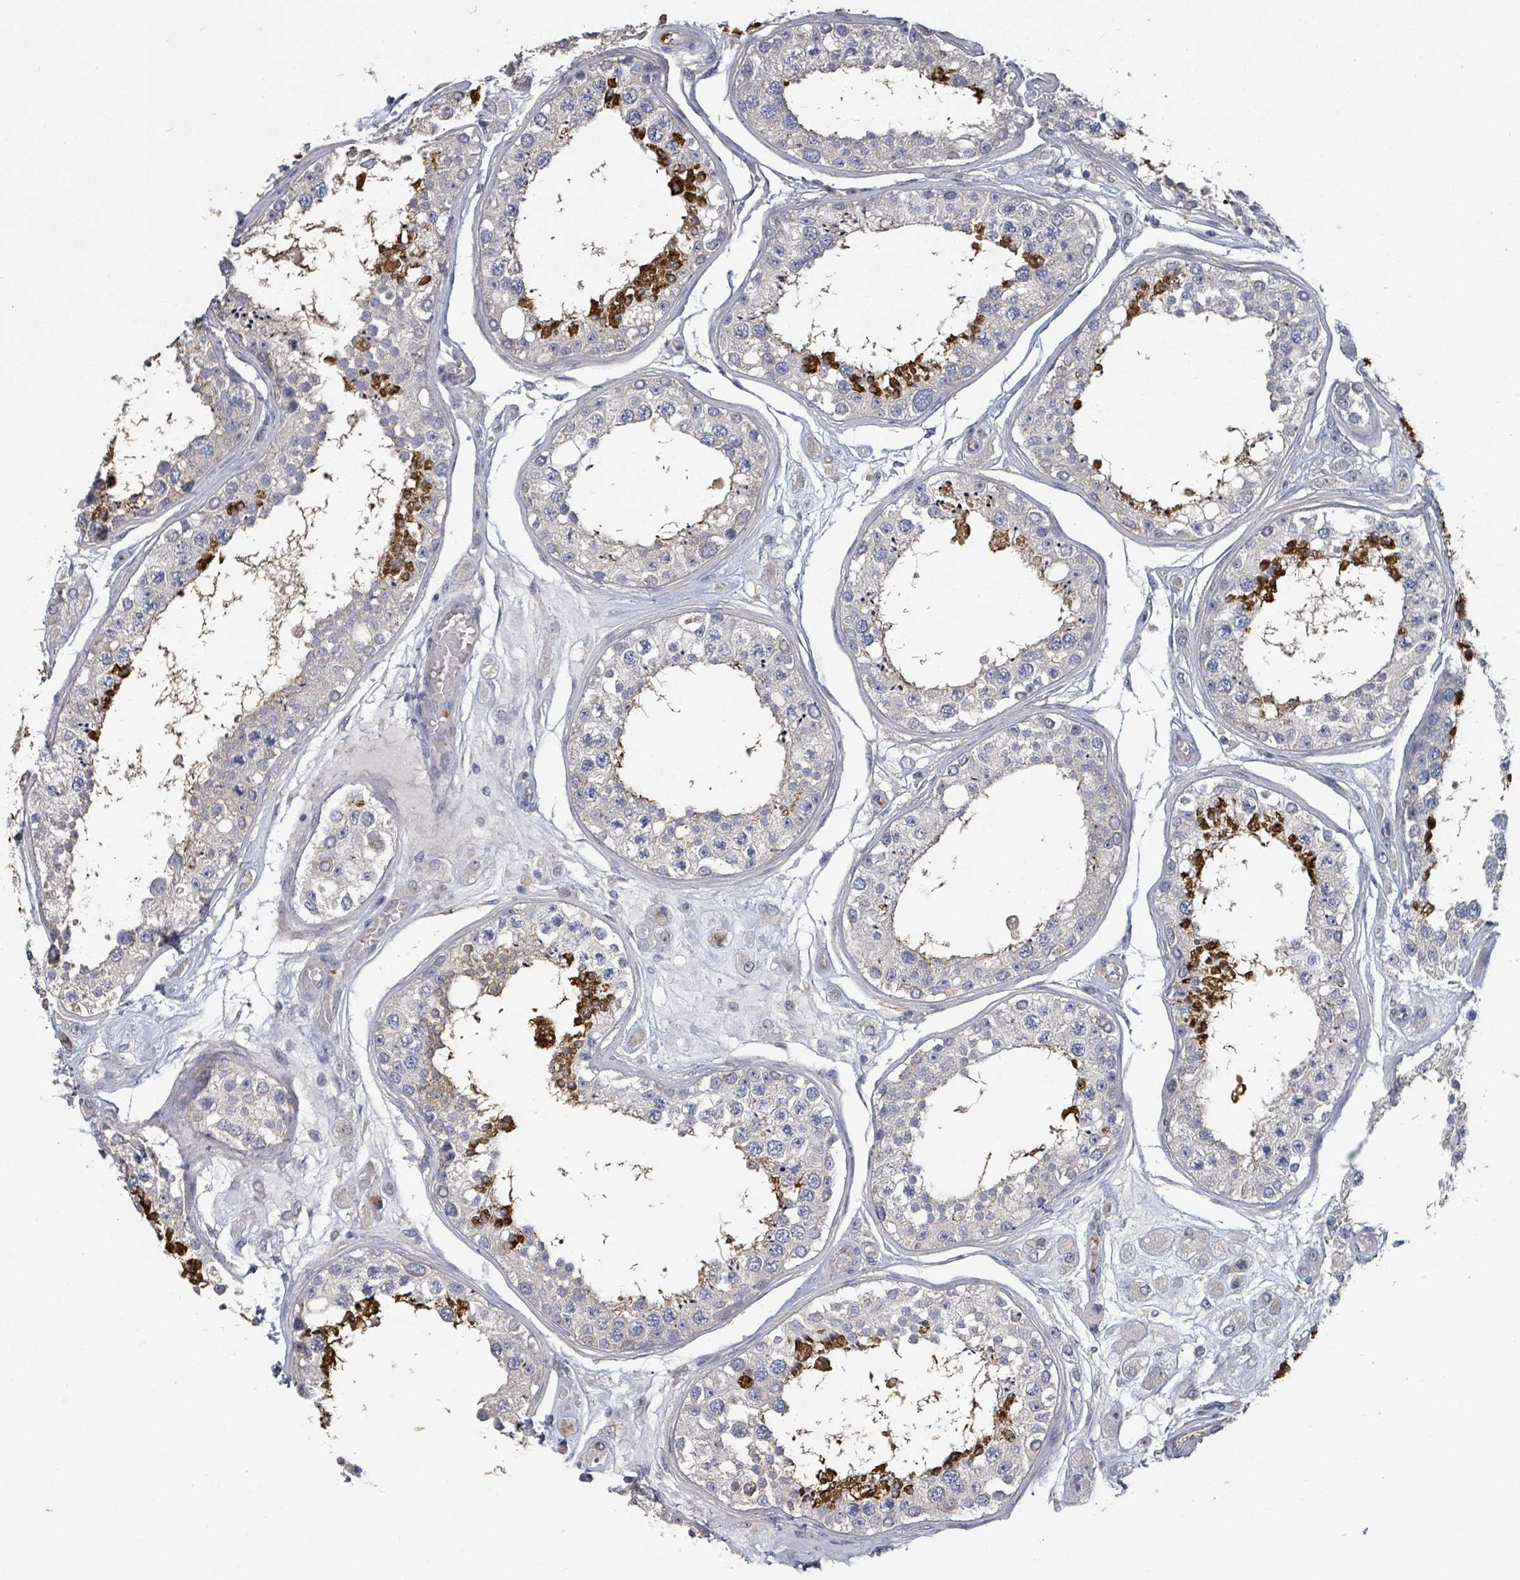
{"staining": {"intensity": "strong", "quantity": "<25%", "location": "cytoplasmic/membranous"}, "tissue": "testis", "cell_type": "Cells in seminiferous ducts", "image_type": "normal", "snomed": [{"axis": "morphology", "description": "Normal tissue, NOS"}, {"axis": "topography", "description": "Testis"}], "caption": "A brown stain highlights strong cytoplasmic/membranous expression of a protein in cells in seminiferous ducts of unremarkable human testis. The staining was performed using DAB (3,3'-diaminobenzidine) to visualize the protein expression in brown, while the nuclei were stained in blue with hematoxylin (Magnification: 20x).", "gene": "PLAUR", "patient": {"sex": "male", "age": 25}}